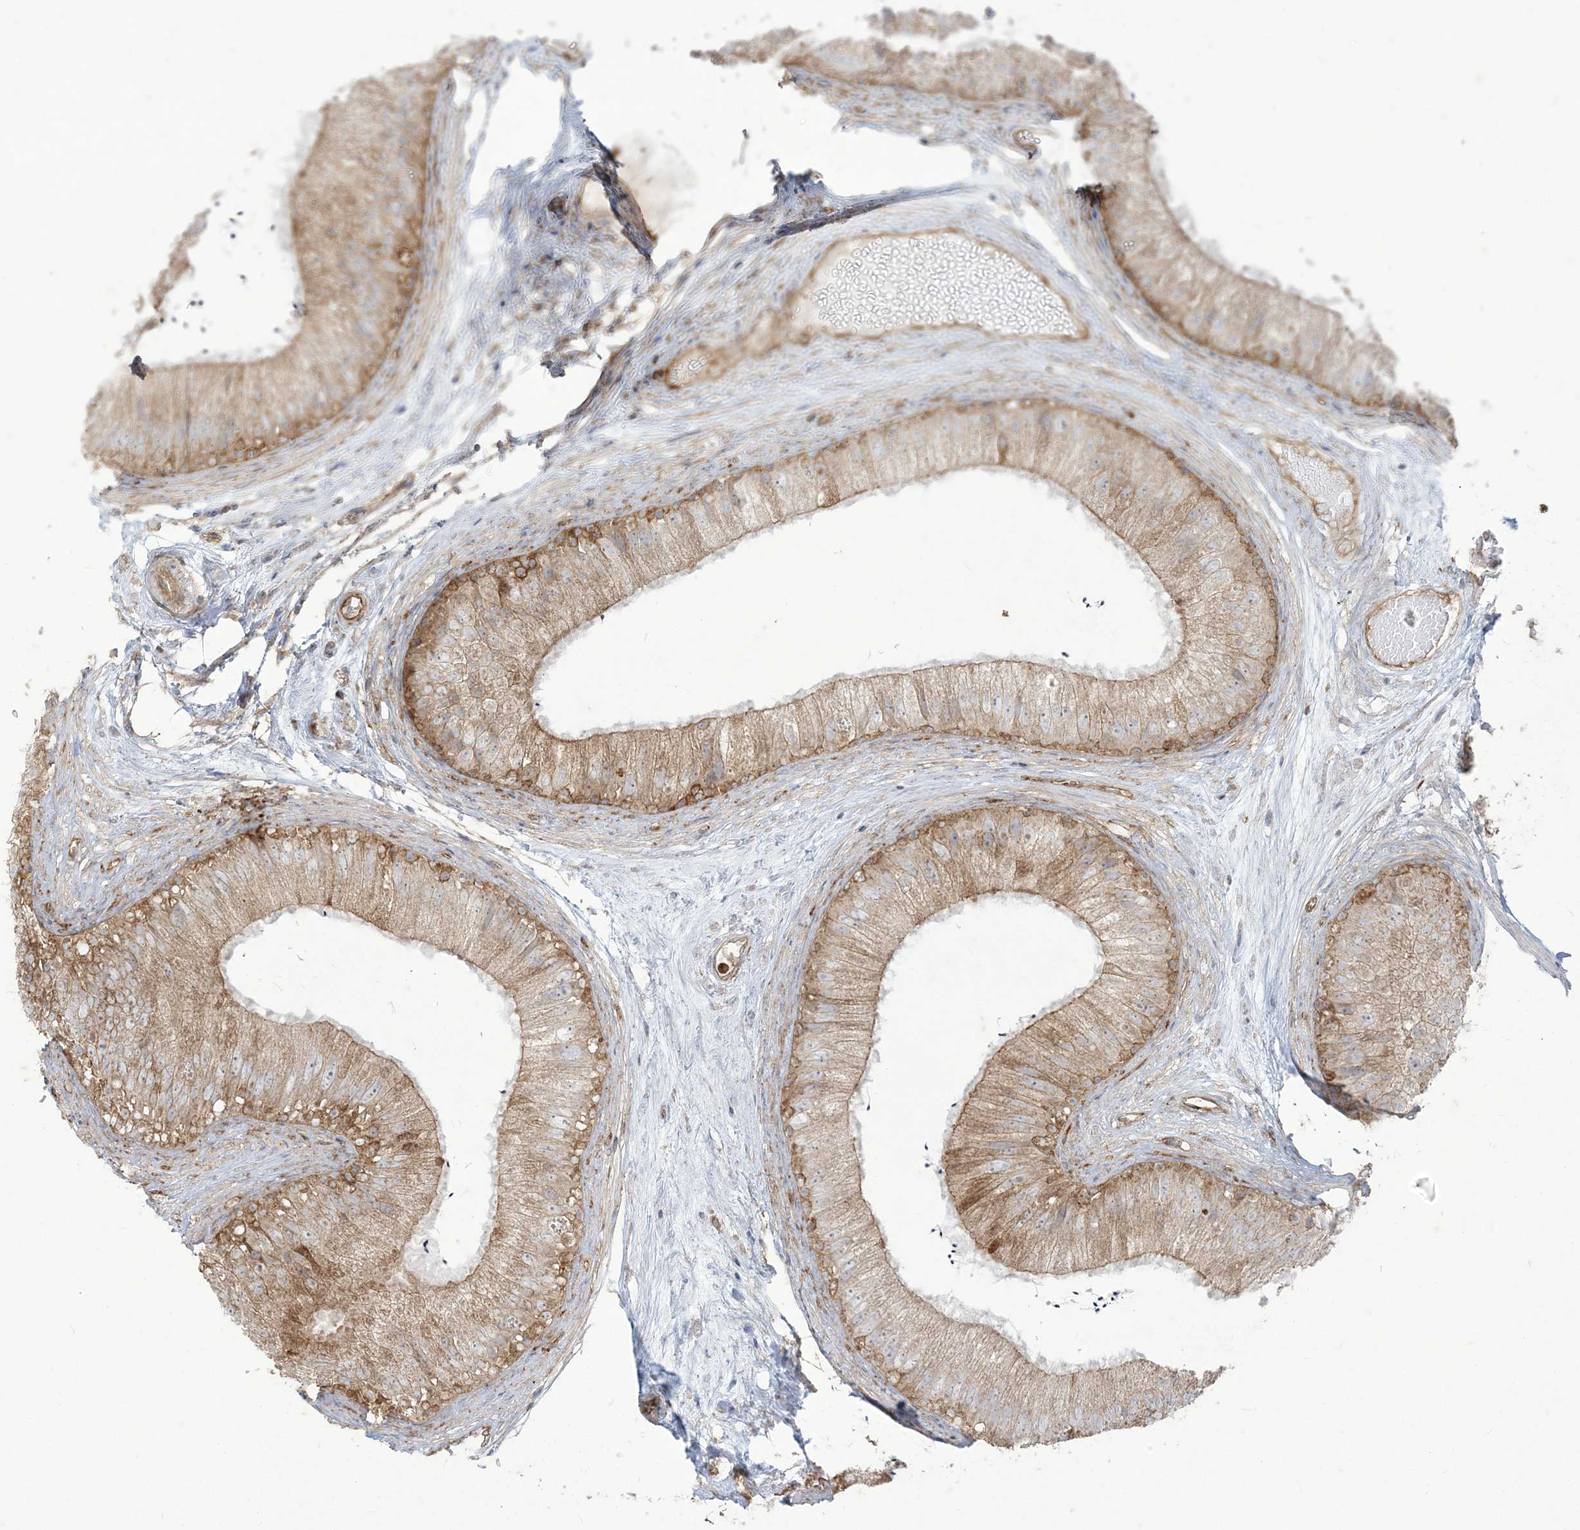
{"staining": {"intensity": "moderate", "quantity": ">75%", "location": "cytoplasmic/membranous"}, "tissue": "epididymis", "cell_type": "Glandular cells", "image_type": "normal", "snomed": [{"axis": "morphology", "description": "Normal tissue, NOS"}, {"axis": "topography", "description": "Epididymis"}], "caption": "Protein staining of unremarkable epididymis reveals moderate cytoplasmic/membranous staining in about >75% of glandular cells.", "gene": "DERL3", "patient": {"sex": "male", "age": 77}}